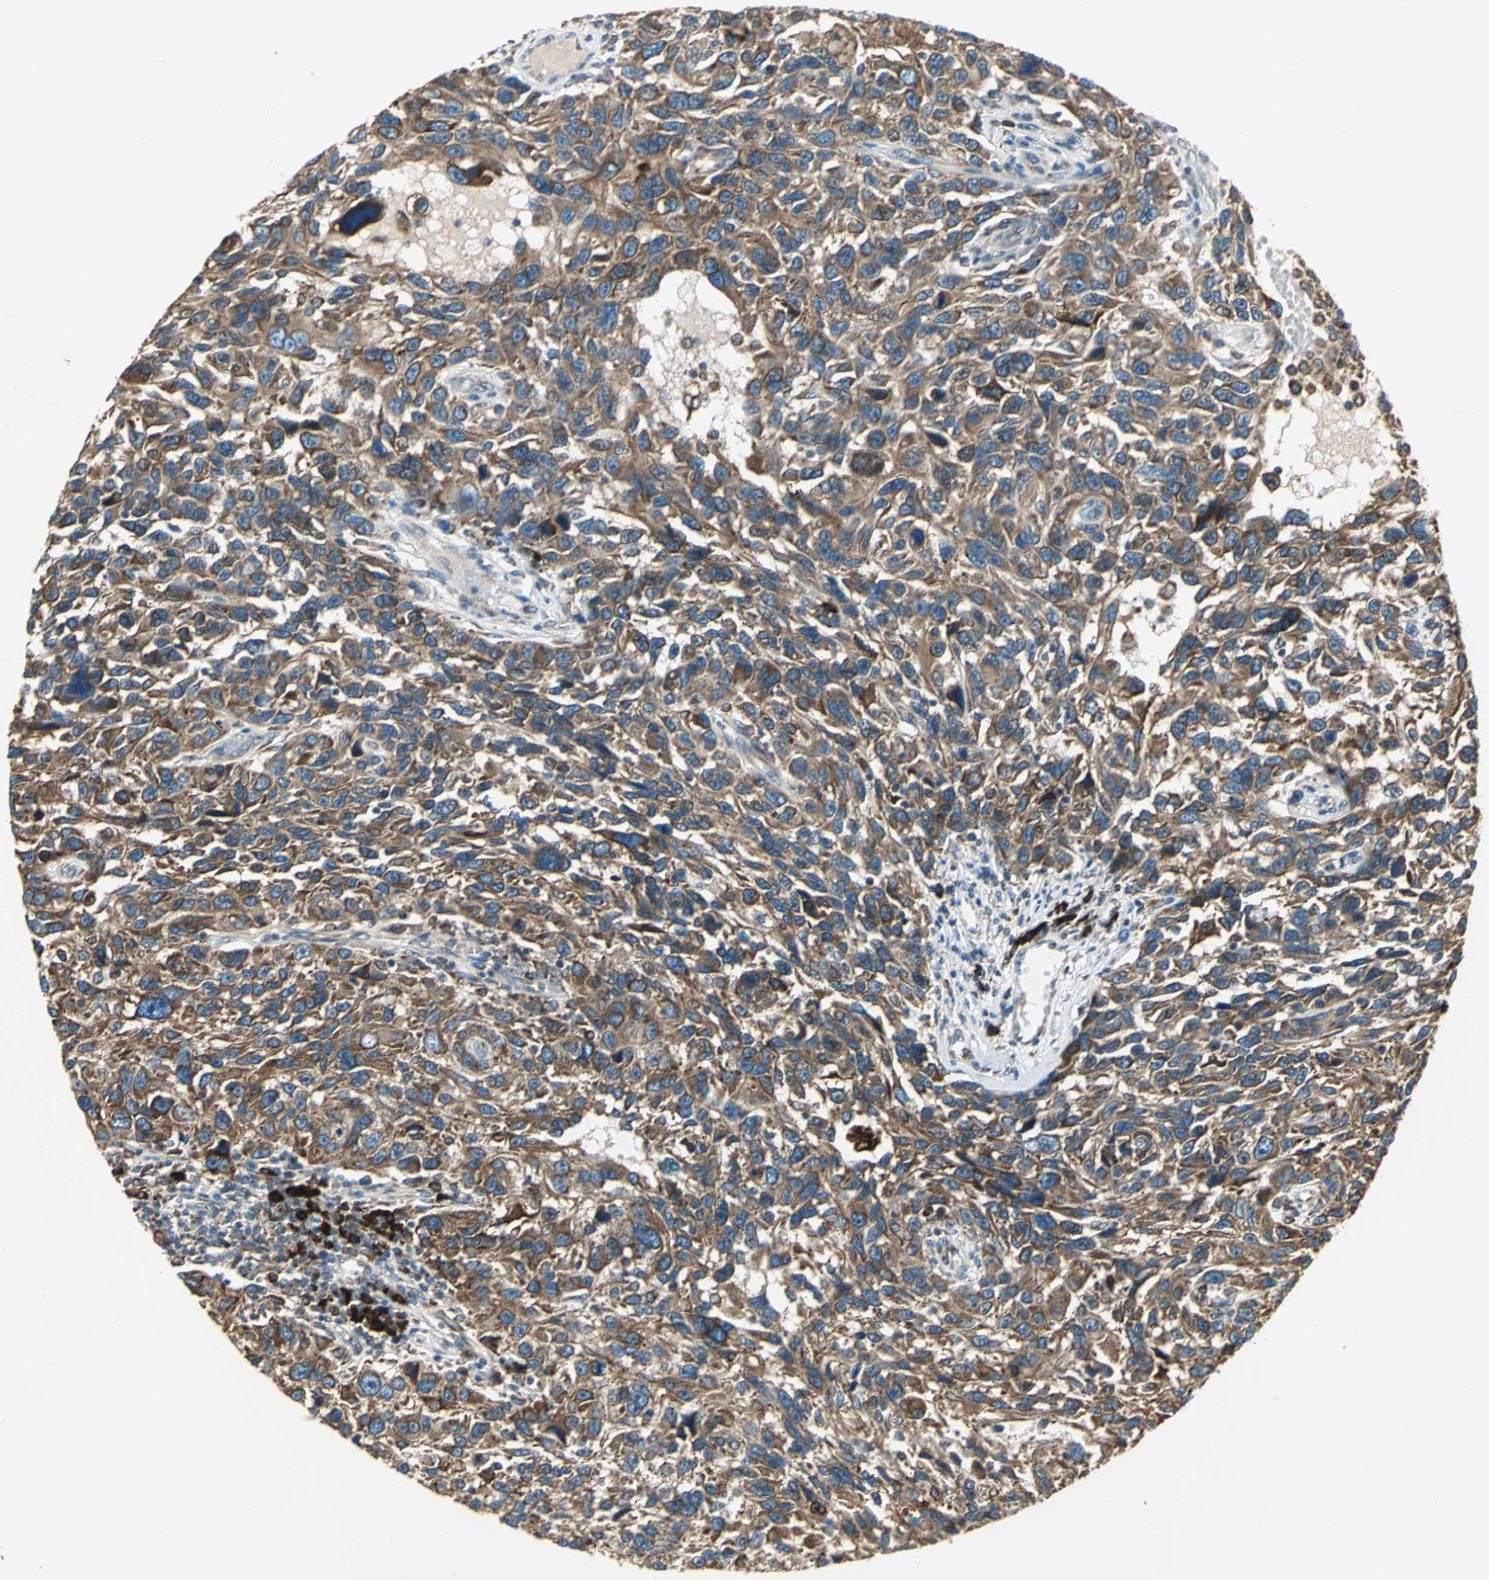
{"staining": {"intensity": "moderate", "quantity": ">75%", "location": "cytoplasmic/membranous"}, "tissue": "melanoma", "cell_type": "Tumor cells", "image_type": "cancer", "snomed": [{"axis": "morphology", "description": "Malignant melanoma, NOS"}, {"axis": "topography", "description": "Skin"}], "caption": "Immunohistochemical staining of human melanoma exhibits moderate cytoplasmic/membranous protein staining in approximately >75% of tumor cells. (DAB IHC, brown staining for protein, blue staining for nuclei).", "gene": "PDIA4", "patient": {"sex": "male", "age": 53}}